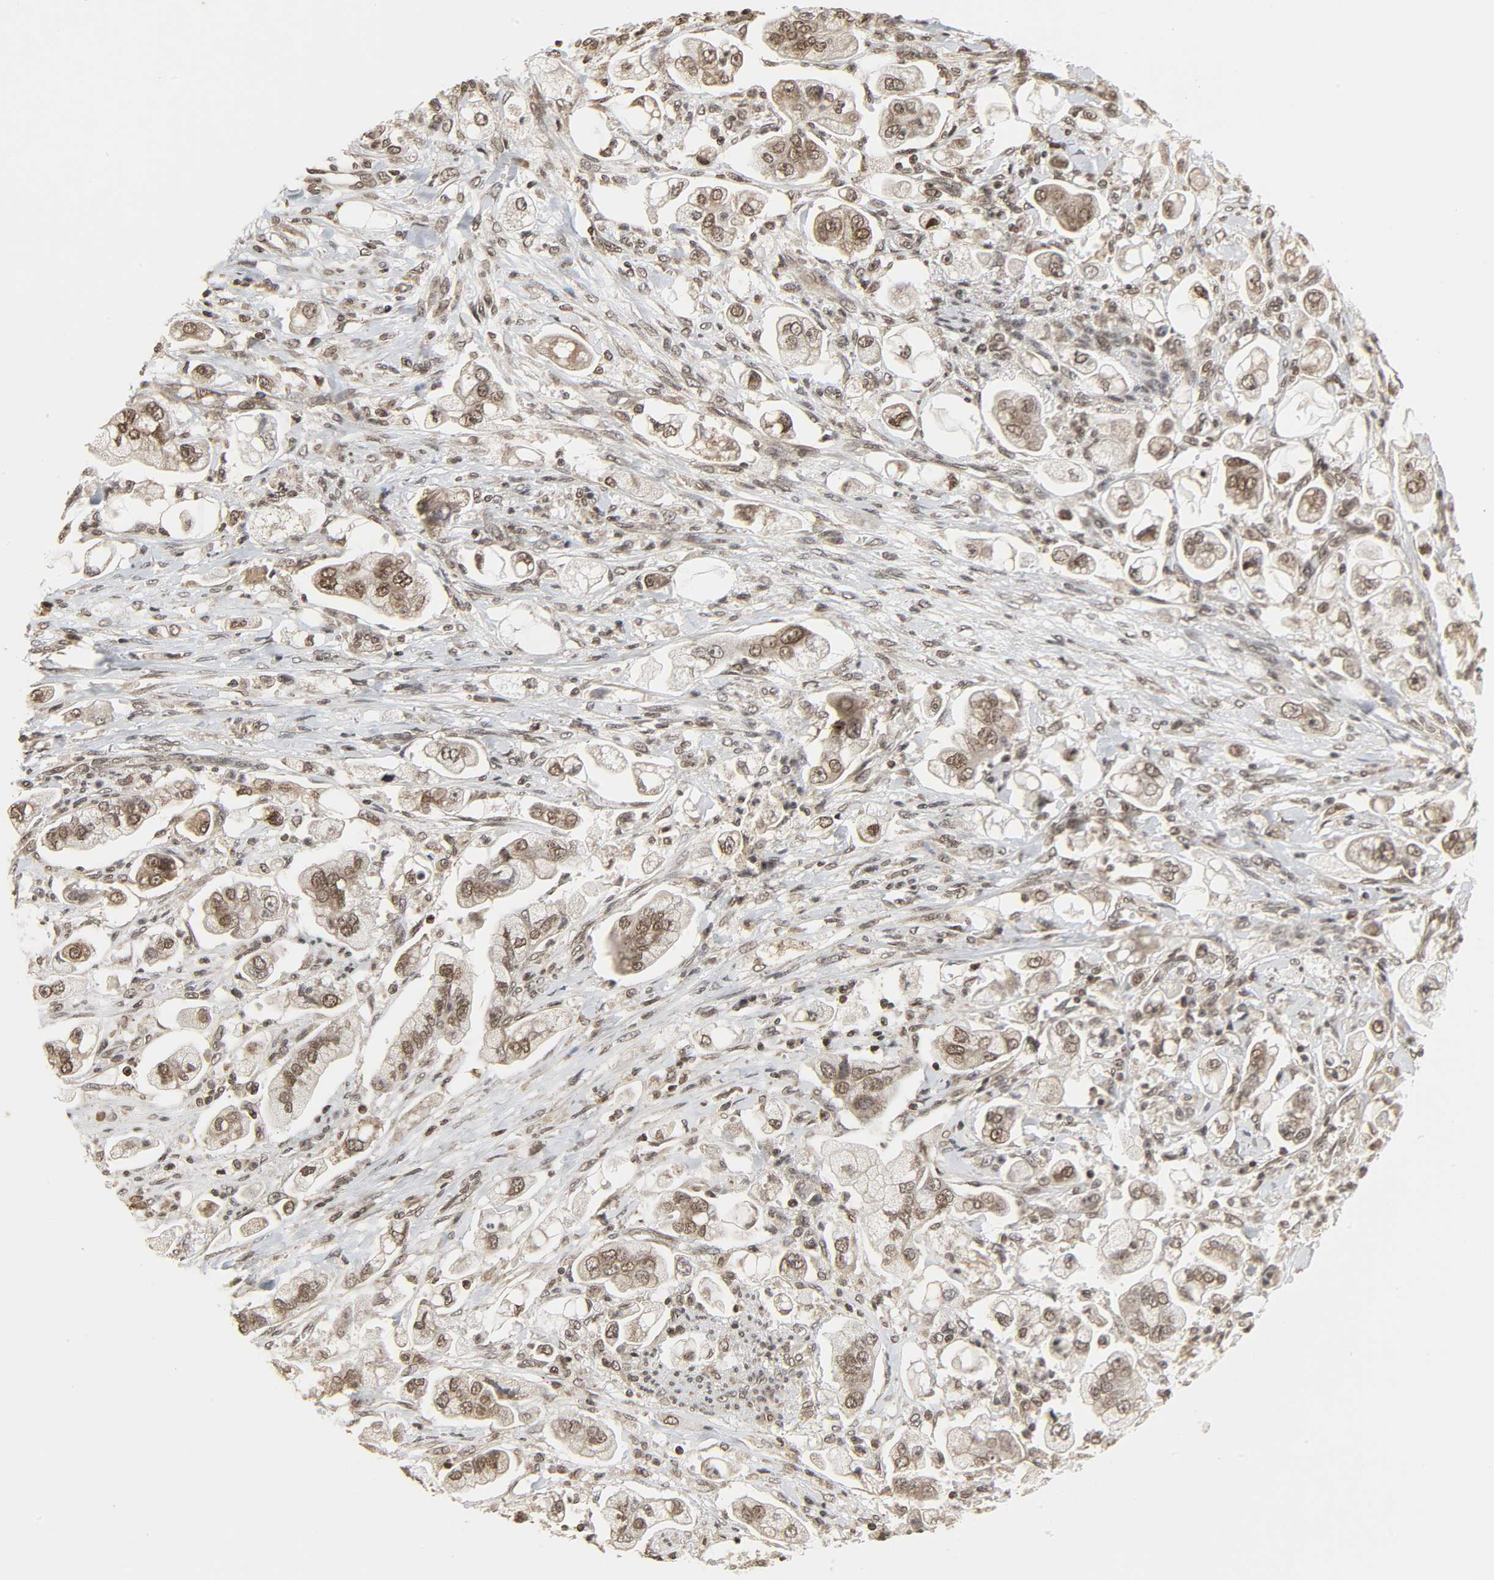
{"staining": {"intensity": "weak", "quantity": ">75%", "location": "cytoplasmic/membranous,nuclear"}, "tissue": "stomach cancer", "cell_type": "Tumor cells", "image_type": "cancer", "snomed": [{"axis": "morphology", "description": "Adenocarcinoma, NOS"}, {"axis": "topography", "description": "Stomach"}], "caption": "This photomicrograph displays IHC staining of human stomach cancer (adenocarcinoma), with low weak cytoplasmic/membranous and nuclear positivity in approximately >75% of tumor cells.", "gene": "XRCC1", "patient": {"sex": "male", "age": 62}}